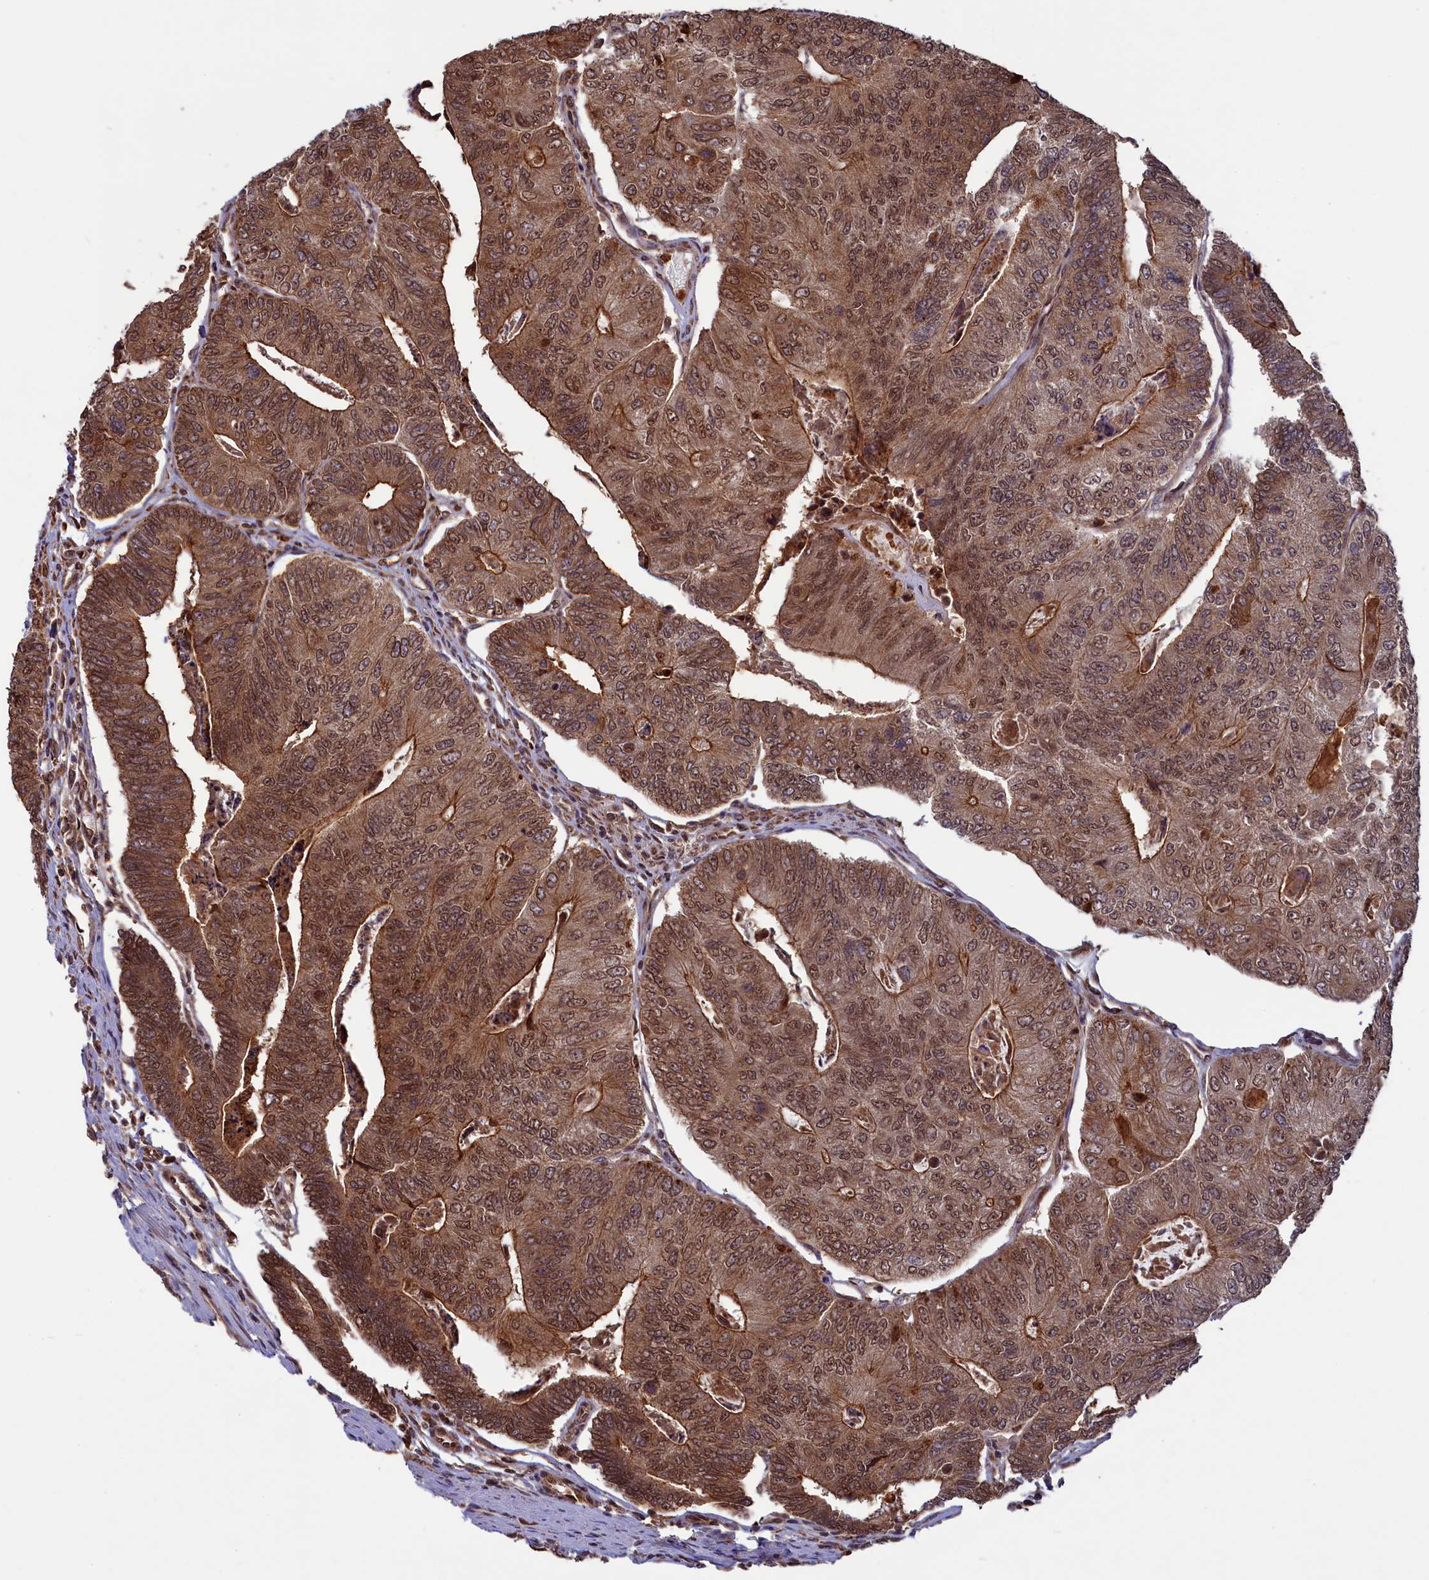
{"staining": {"intensity": "moderate", "quantity": ">75%", "location": "cytoplasmic/membranous,nuclear"}, "tissue": "colorectal cancer", "cell_type": "Tumor cells", "image_type": "cancer", "snomed": [{"axis": "morphology", "description": "Adenocarcinoma, NOS"}, {"axis": "topography", "description": "Colon"}], "caption": "Human adenocarcinoma (colorectal) stained with a protein marker demonstrates moderate staining in tumor cells.", "gene": "NAE1", "patient": {"sex": "female", "age": 67}}